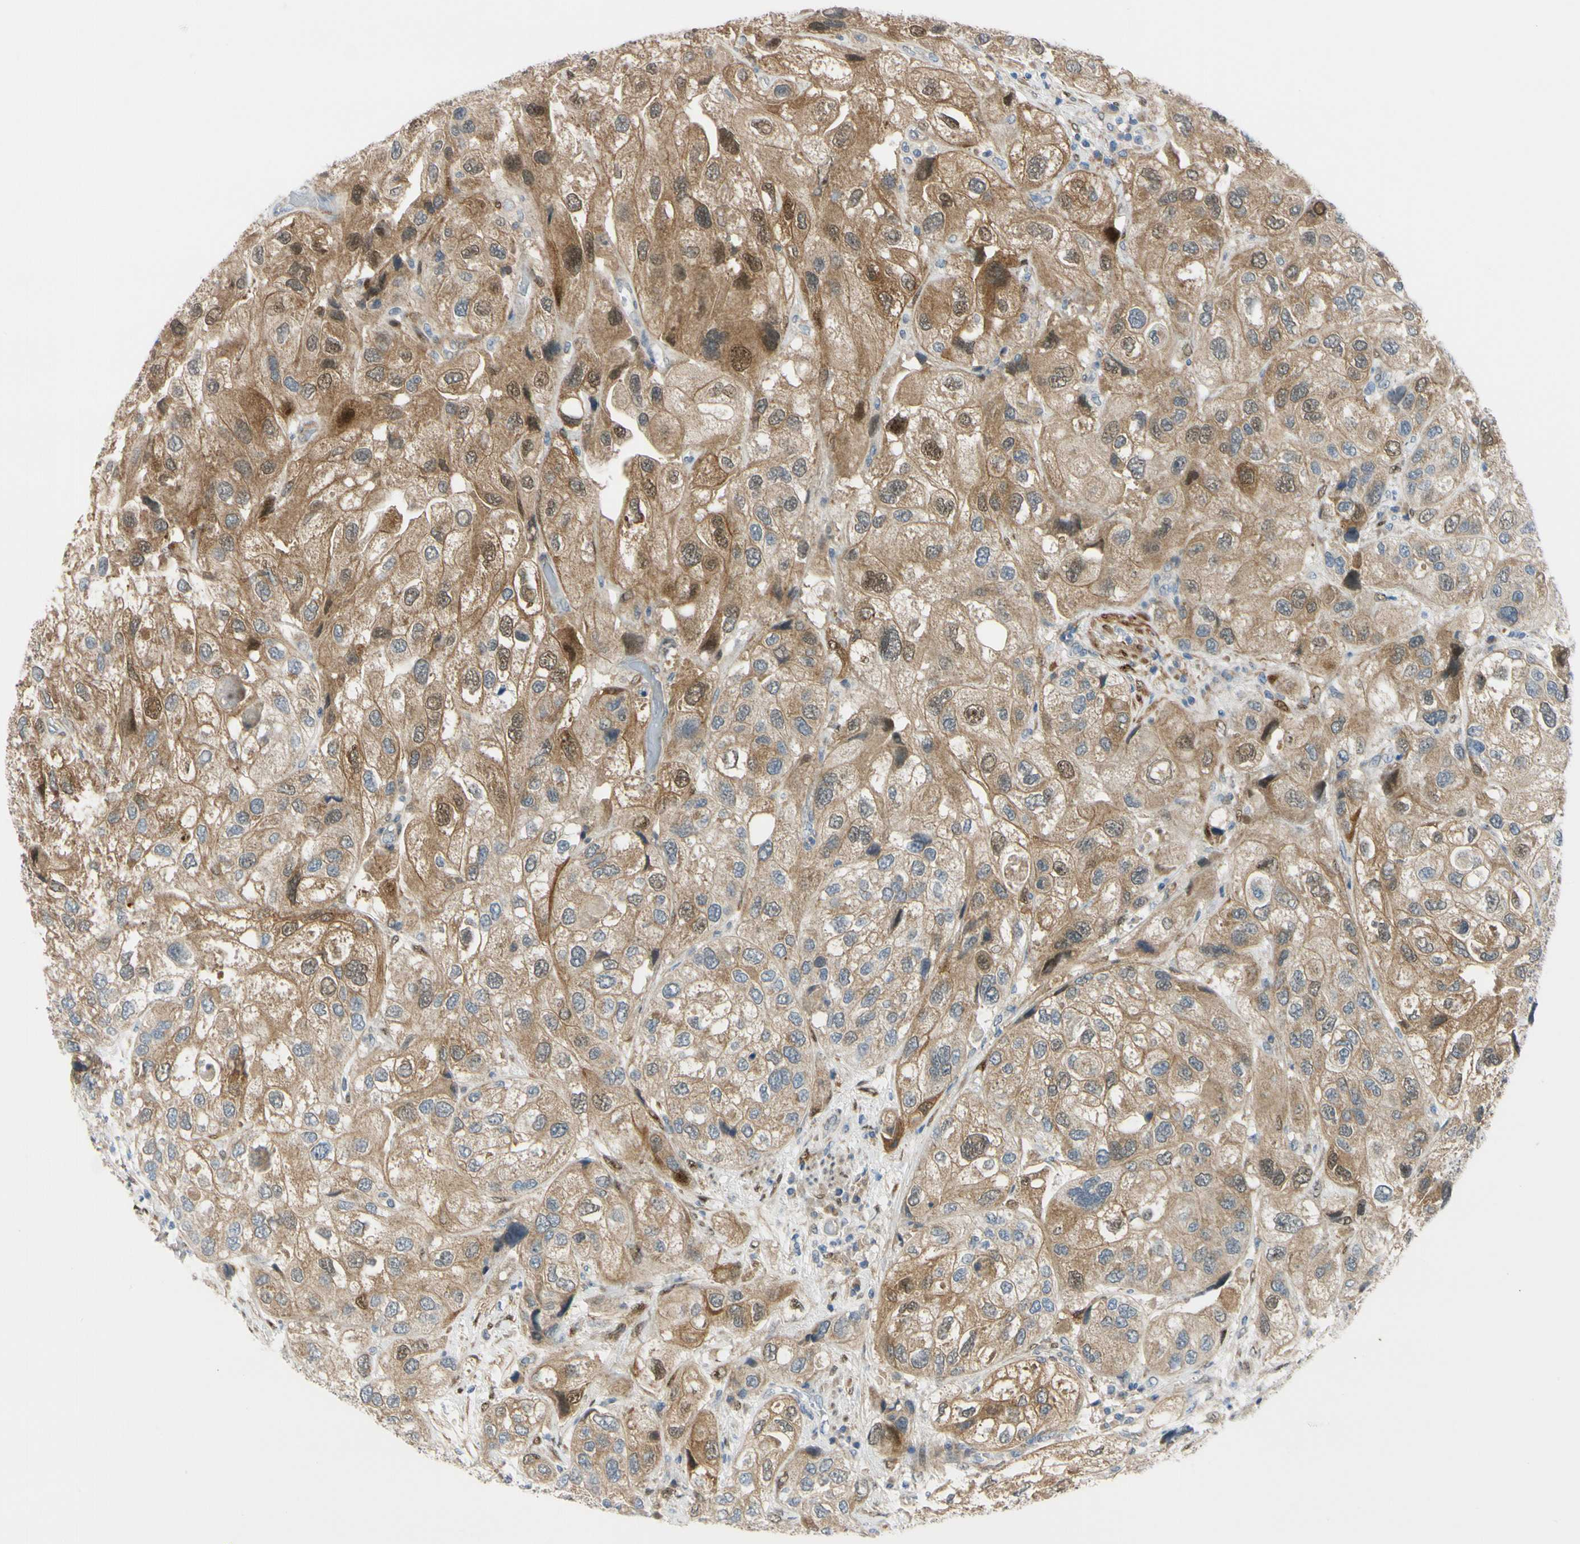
{"staining": {"intensity": "moderate", "quantity": "25%-75%", "location": "cytoplasmic/membranous,nuclear"}, "tissue": "urothelial cancer", "cell_type": "Tumor cells", "image_type": "cancer", "snomed": [{"axis": "morphology", "description": "Urothelial carcinoma, High grade"}, {"axis": "topography", "description": "Urinary bladder"}], "caption": "High-grade urothelial carcinoma stained with IHC displays moderate cytoplasmic/membranous and nuclear positivity in approximately 25%-75% of tumor cells. Immunohistochemistry (ihc) stains the protein in brown and the nuclei are stained blue.", "gene": "FHL2", "patient": {"sex": "female", "age": 64}}